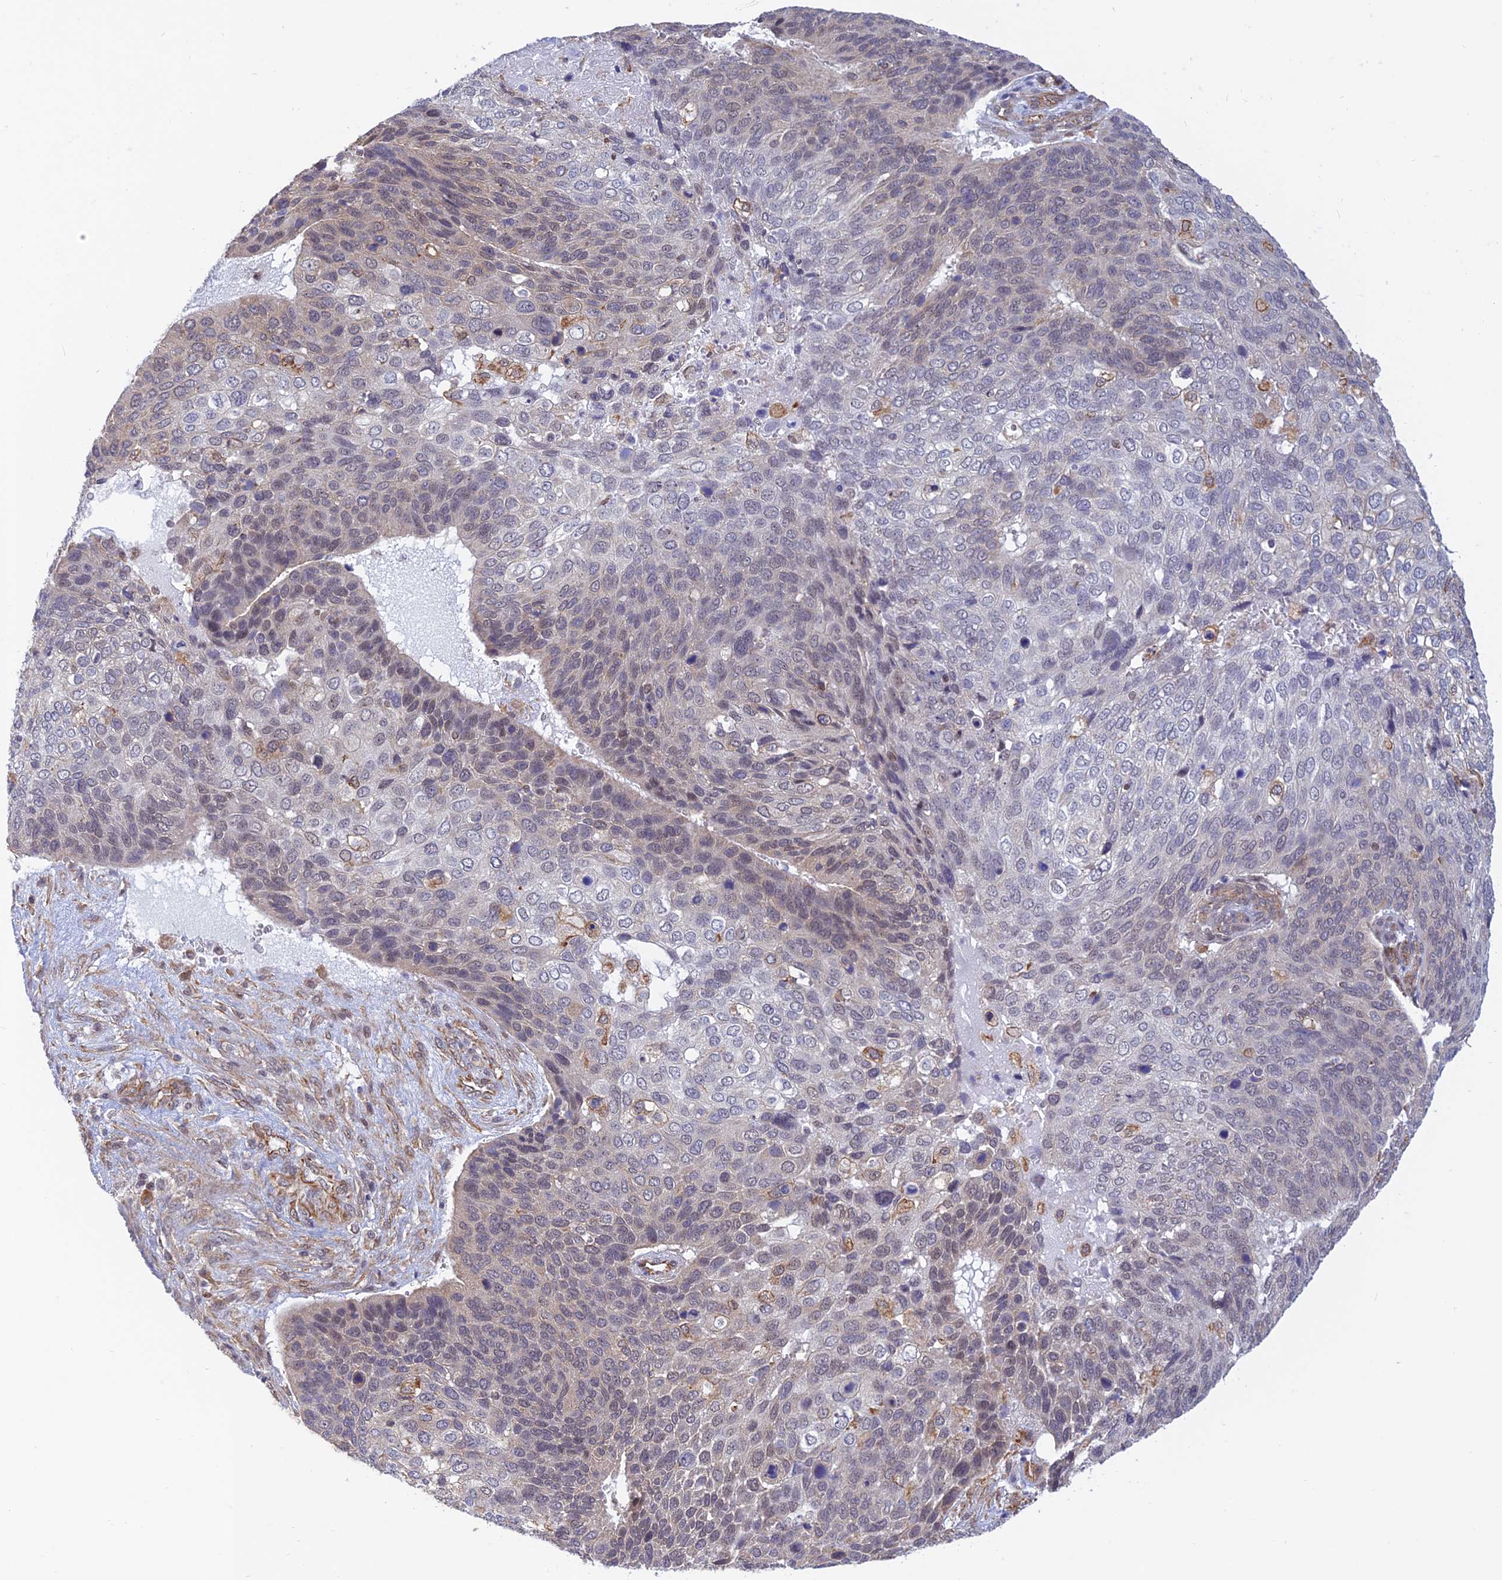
{"staining": {"intensity": "weak", "quantity": "<25%", "location": "nuclear"}, "tissue": "skin cancer", "cell_type": "Tumor cells", "image_type": "cancer", "snomed": [{"axis": "morphology", "description": "Basal cell carcinoma"}, {"axis": "topography", "description": "Skin"}], "caption": "IHC of skin basal cell carcinoma demonstrates no positivity in tumor cells. (DAB immunohistochemistry (IHC) with hematoxylin counter stain).", "gene": "PAGR1", "patient": {"sex": "female", "age": 74}}